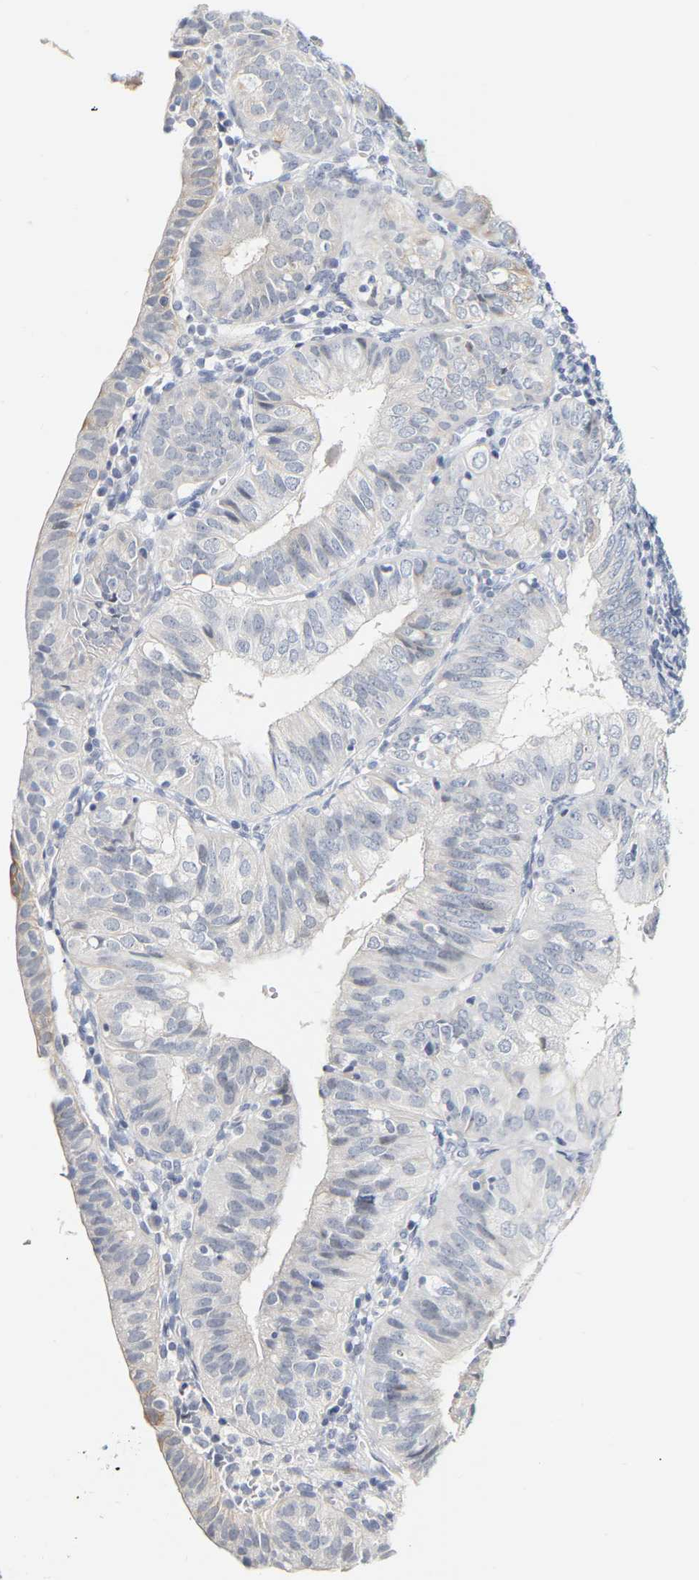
{"staining": {"intensity": "negative", "quantity": "none", "location": "none"}, "tissue": "endometrial cancer", "cell_type": "Tumor cells", "image_type": "cancer", "snomed": [{"axis": "morphology", "description": "Adenocarcinoma, NOS"}, {"axis": "topography", "description": "Endometrium"}], "caption": "The micrograph exhibits no staining of tumor cells in endometrial cancer (adenocarcinoma).", "gene": "KRT76", "patient": {"sex": "female", "age": 58}}